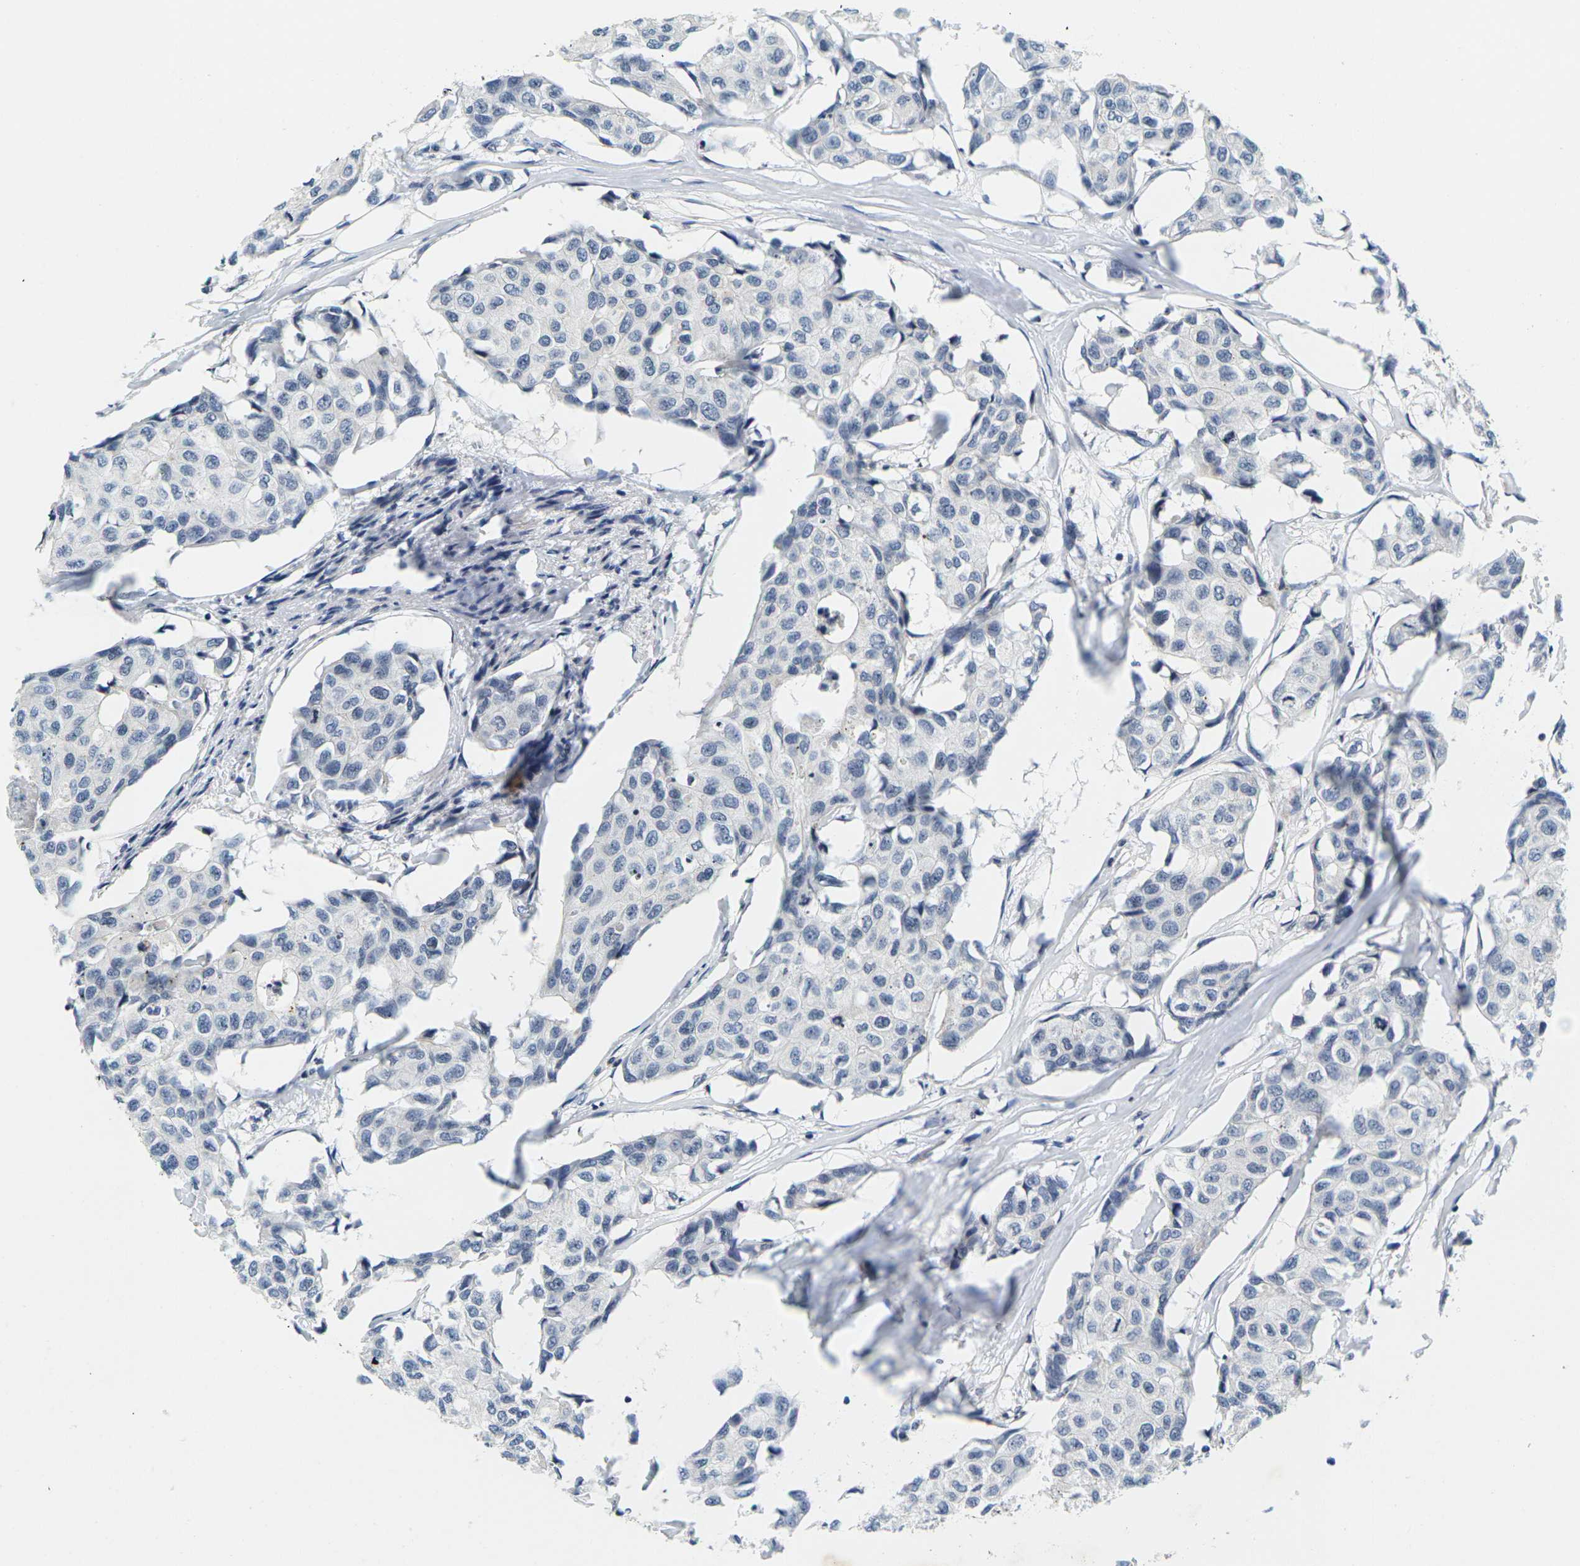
{"staining": {"intensity": "negative", "quantity": "none", "location": "none"}, "tissue": "breast cancer", "cell_type": "Tumor cells", "image_type": "cancer", "snomed": [{"axis": "morphology", "description": "Duct carcinoma"}, {"axis": "topography", "description": "Breast"}], "caption": "This image is of breast cancer stained with immunohistochemistry to label a protein in brown with the nuclei are counter-stained blue. There is no expression in tumor cells.", "gene": "C1QC", "patient": {"sex": "female", "age": 80}}